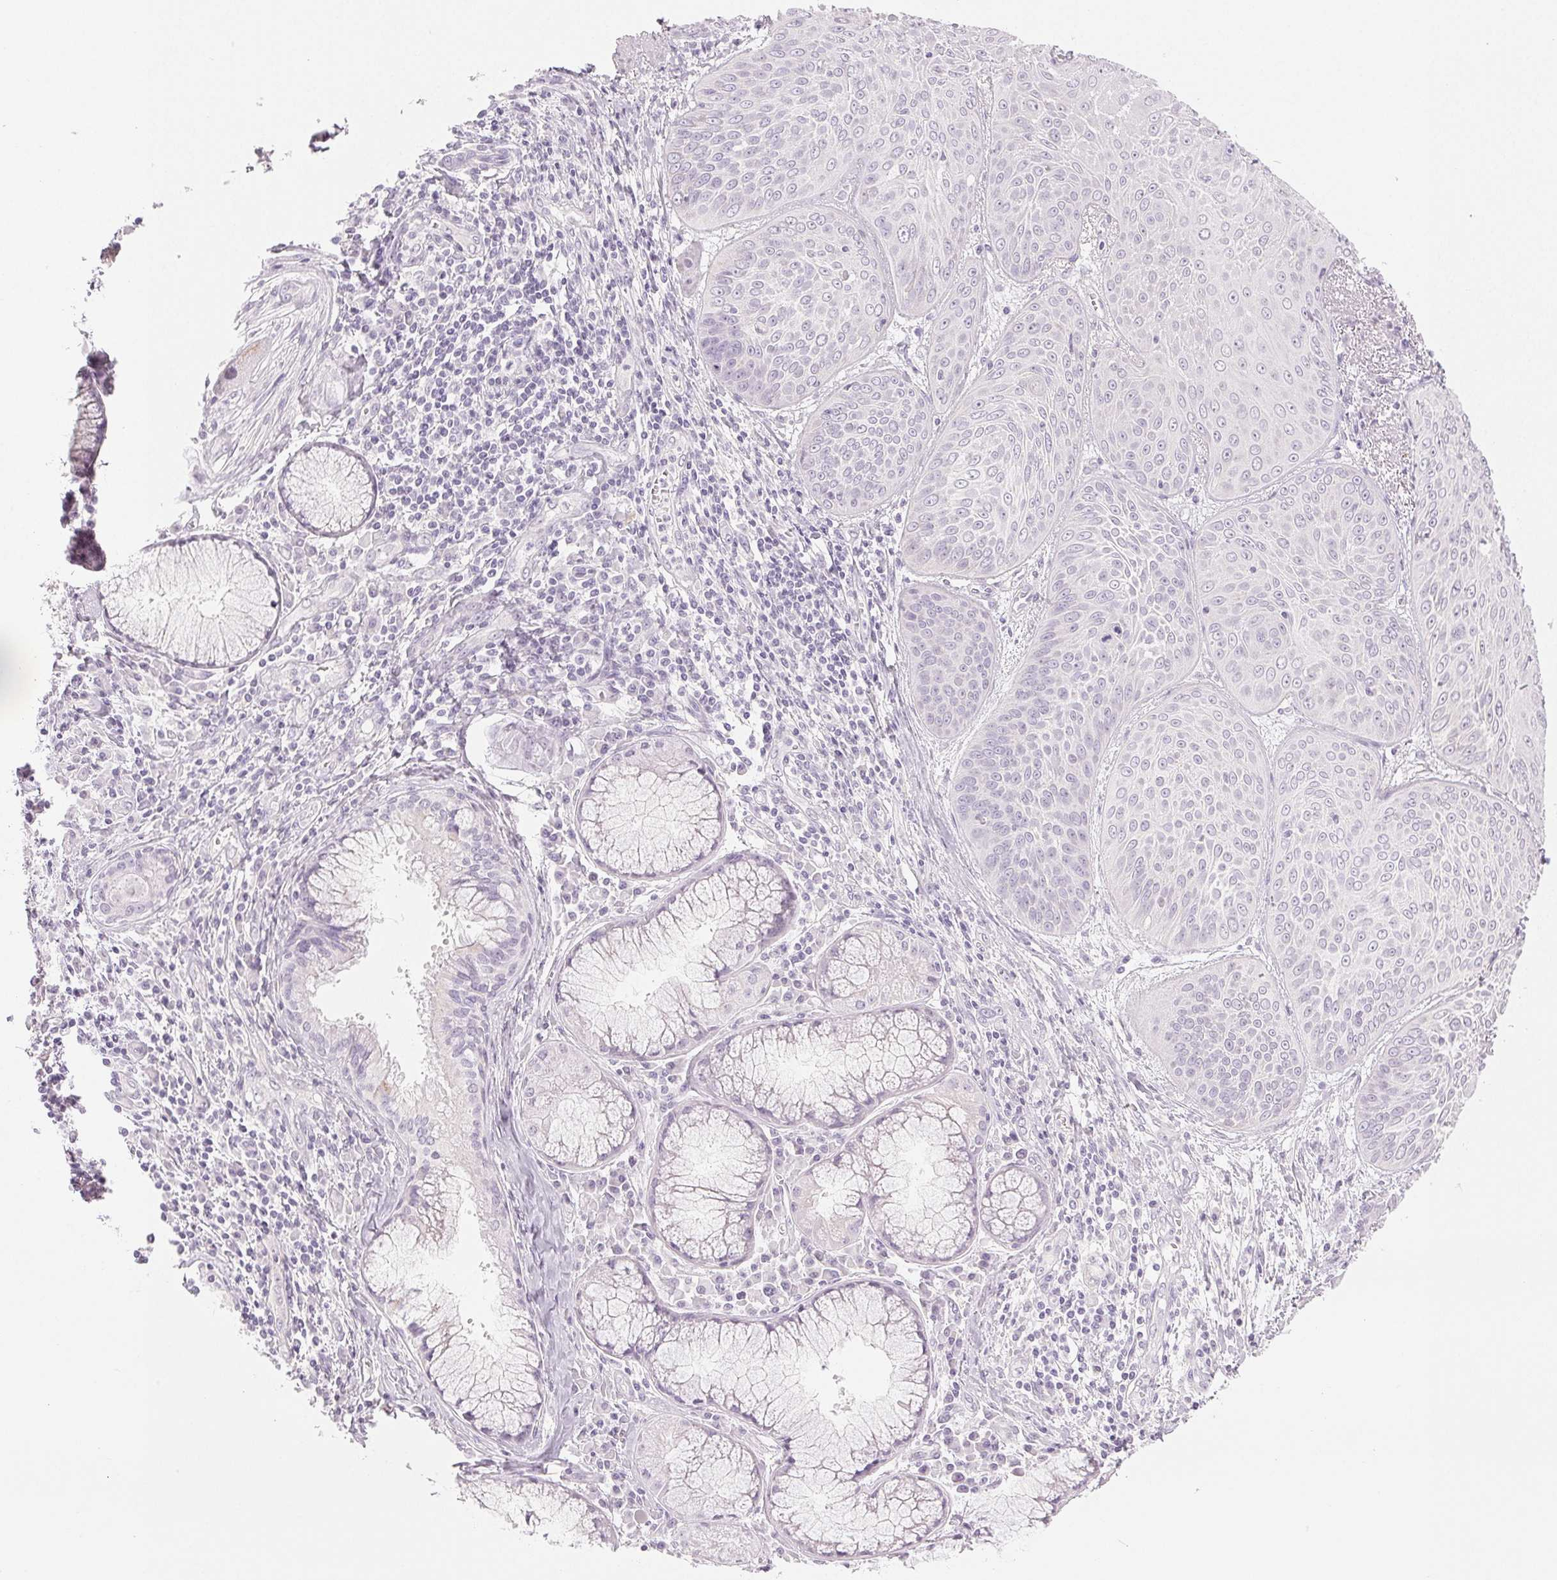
{"staining": {"intensity": "negative", "quantity": "none", "location": "none"}, "tissue": "lung cancer", "cell_type": "Tumor cells", "image_type": "cancer", "snomed": [{"axis": "morphology", "description": "Squamous cell carcinoma, NOS"}, {"axis": "topography", "description": "Lung"}], "caption": "Immunohistochemistry photomicrograph of neoplastic tissue: lung cancer stained with DAB (3,3'-diaminobenzidine) displays no significant protein positivity in tumor cells.", "gene": "EHHADH", "patient": {"sex": "male", "age": 74}}